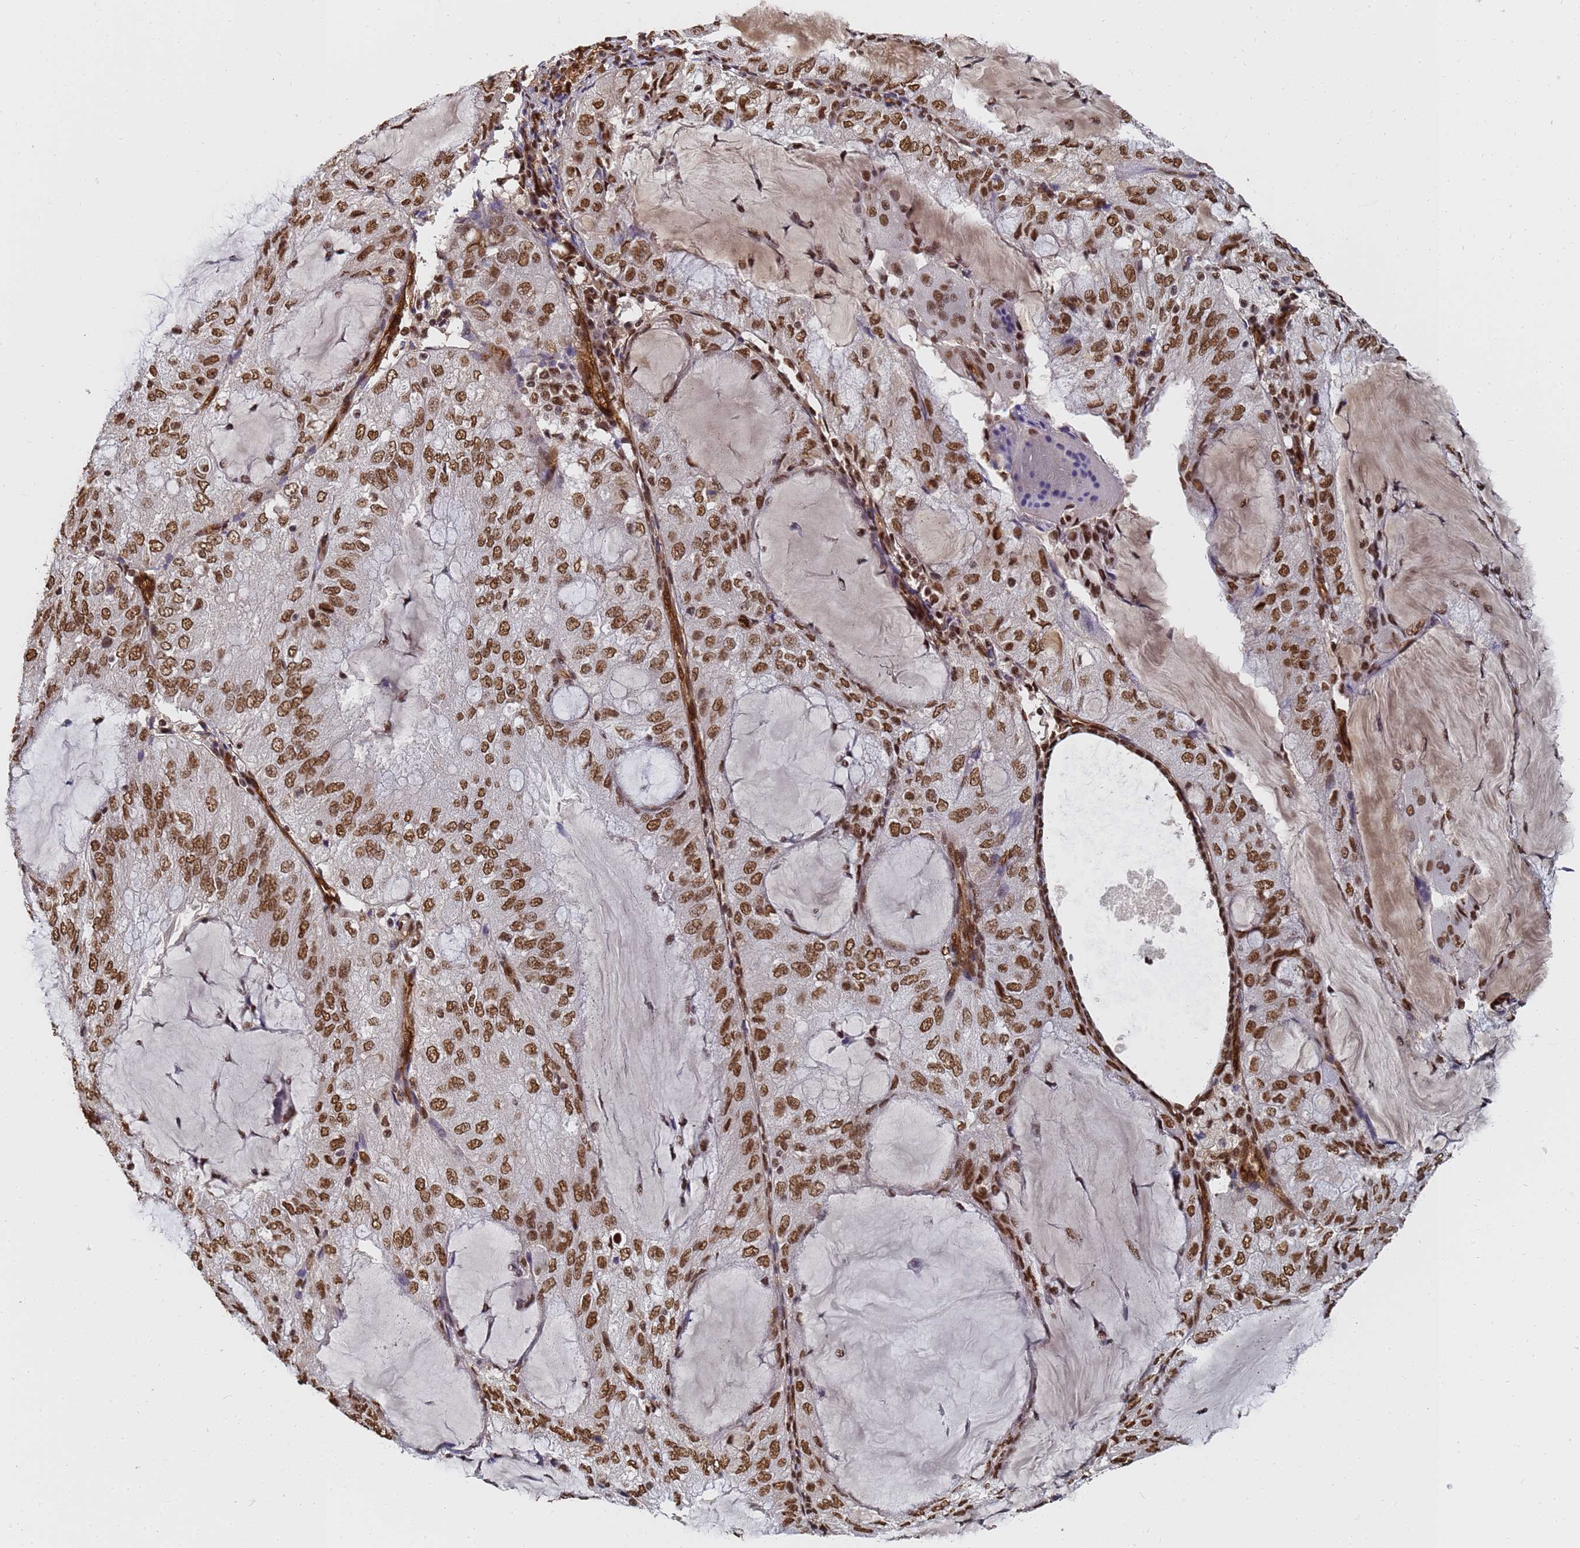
{"staining": {"intensity": "strong", "quantity": ">75%", "location": "nuclear"}, "tissue": "endometrial cancer", "cell_type": "Tumor cells", "image_type": "cancer", "snomed": [{"axis": "morphology", "description": "Adenocarcinoma, NOS"}, {"axis": "topography", "description": "Endometrium"}], "caption": "Protein analysis of endometrial cancer (adenocarcinoma) tissue demonstrates strong nuclear positivity in about >75% of tumor cells.", "gene": "RAVER2", "patient": {"sex": "female", "age": 81}}